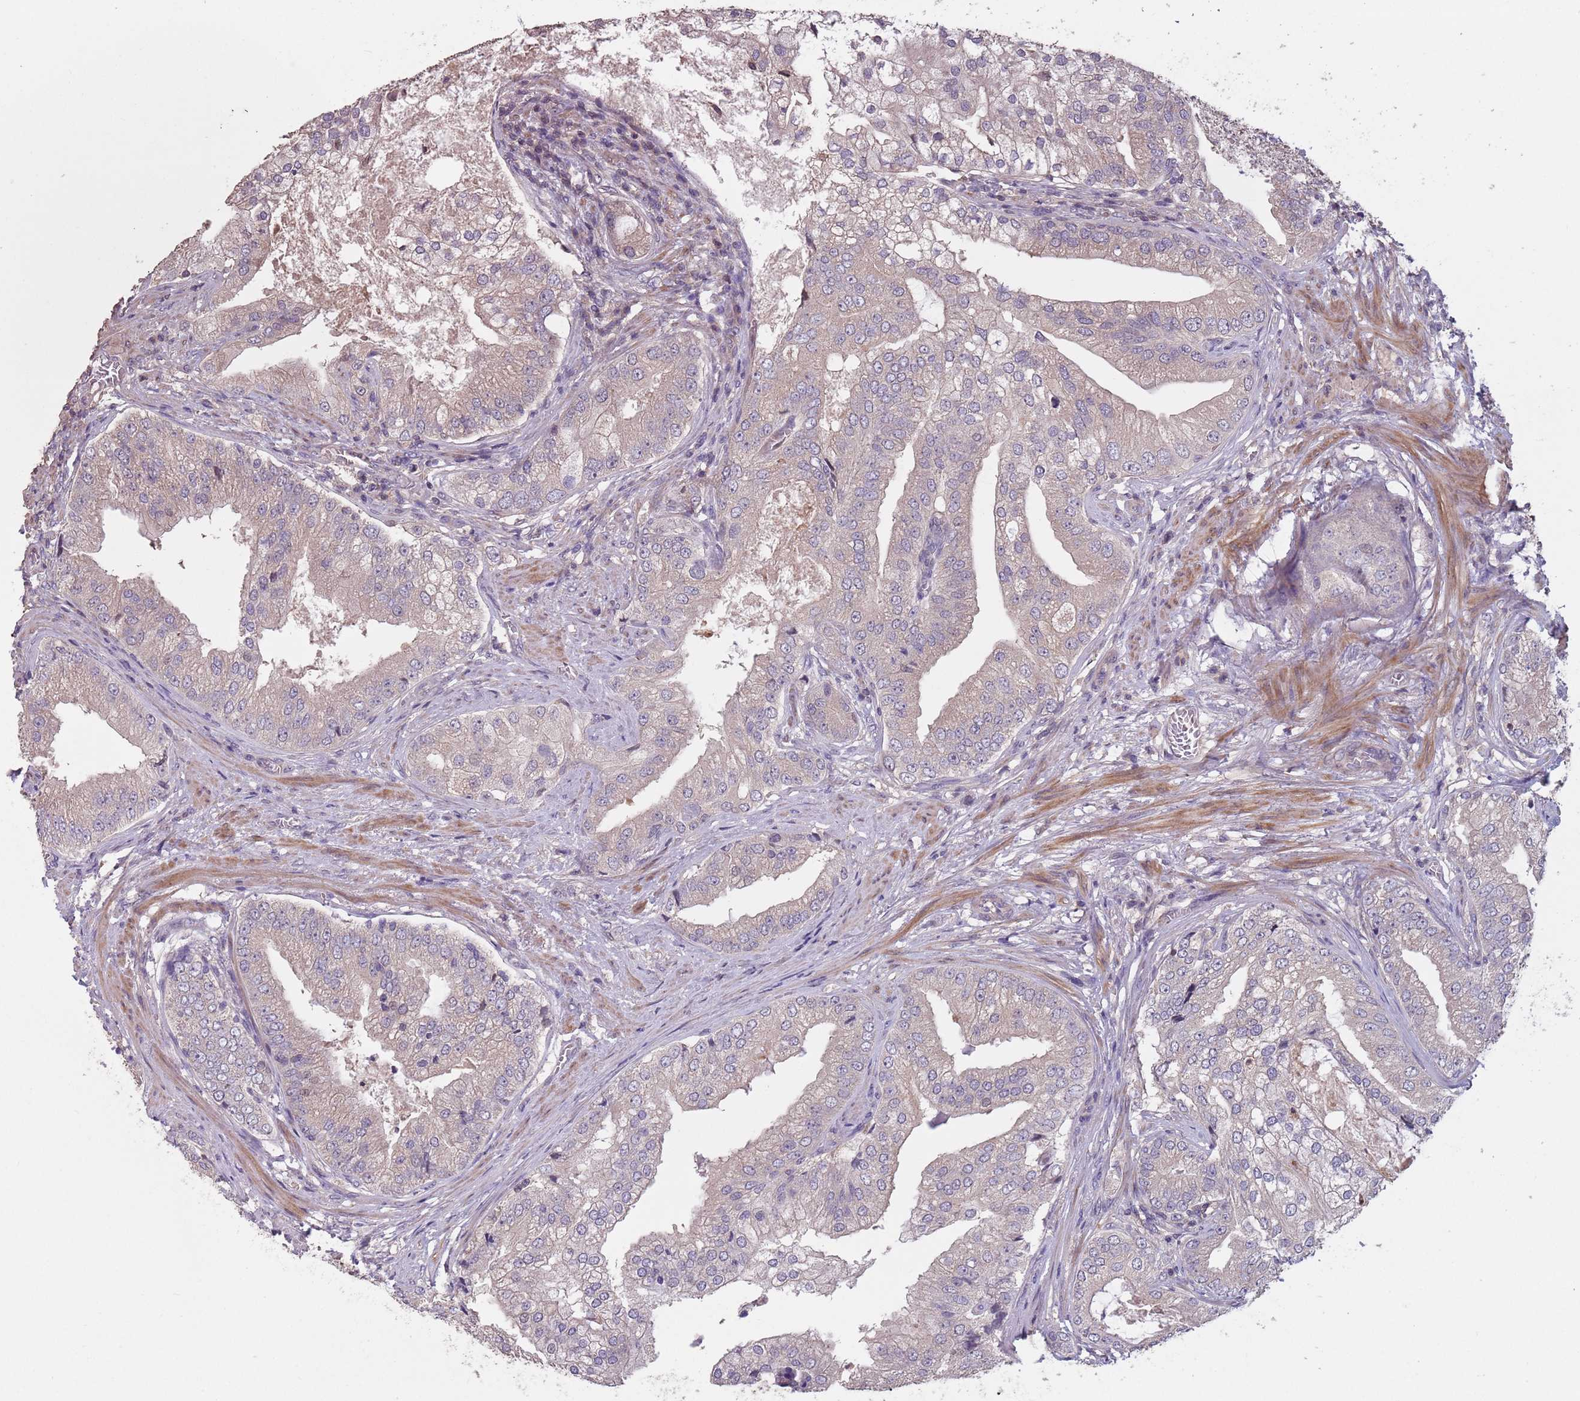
{"staining": {"intensity": "negative", "quantity": "none", "location": "none"}, "tissue": "prostate cancer", "cell_type": "Tumor cells", "image_type": "cancer", "snomed": [{"axis": "morphology", "description": "Adenocarcinoma, High grade"}, {"axis": "topography", "description": "Prostate"}], "caption": "DAB immunohistochemical staining of high-grade adenocarcinoma (prostate) demonstrates no significant staining in tumor cells.", "gene": "MBD3L1", "patient": {"sex": "male", "age": 70}}